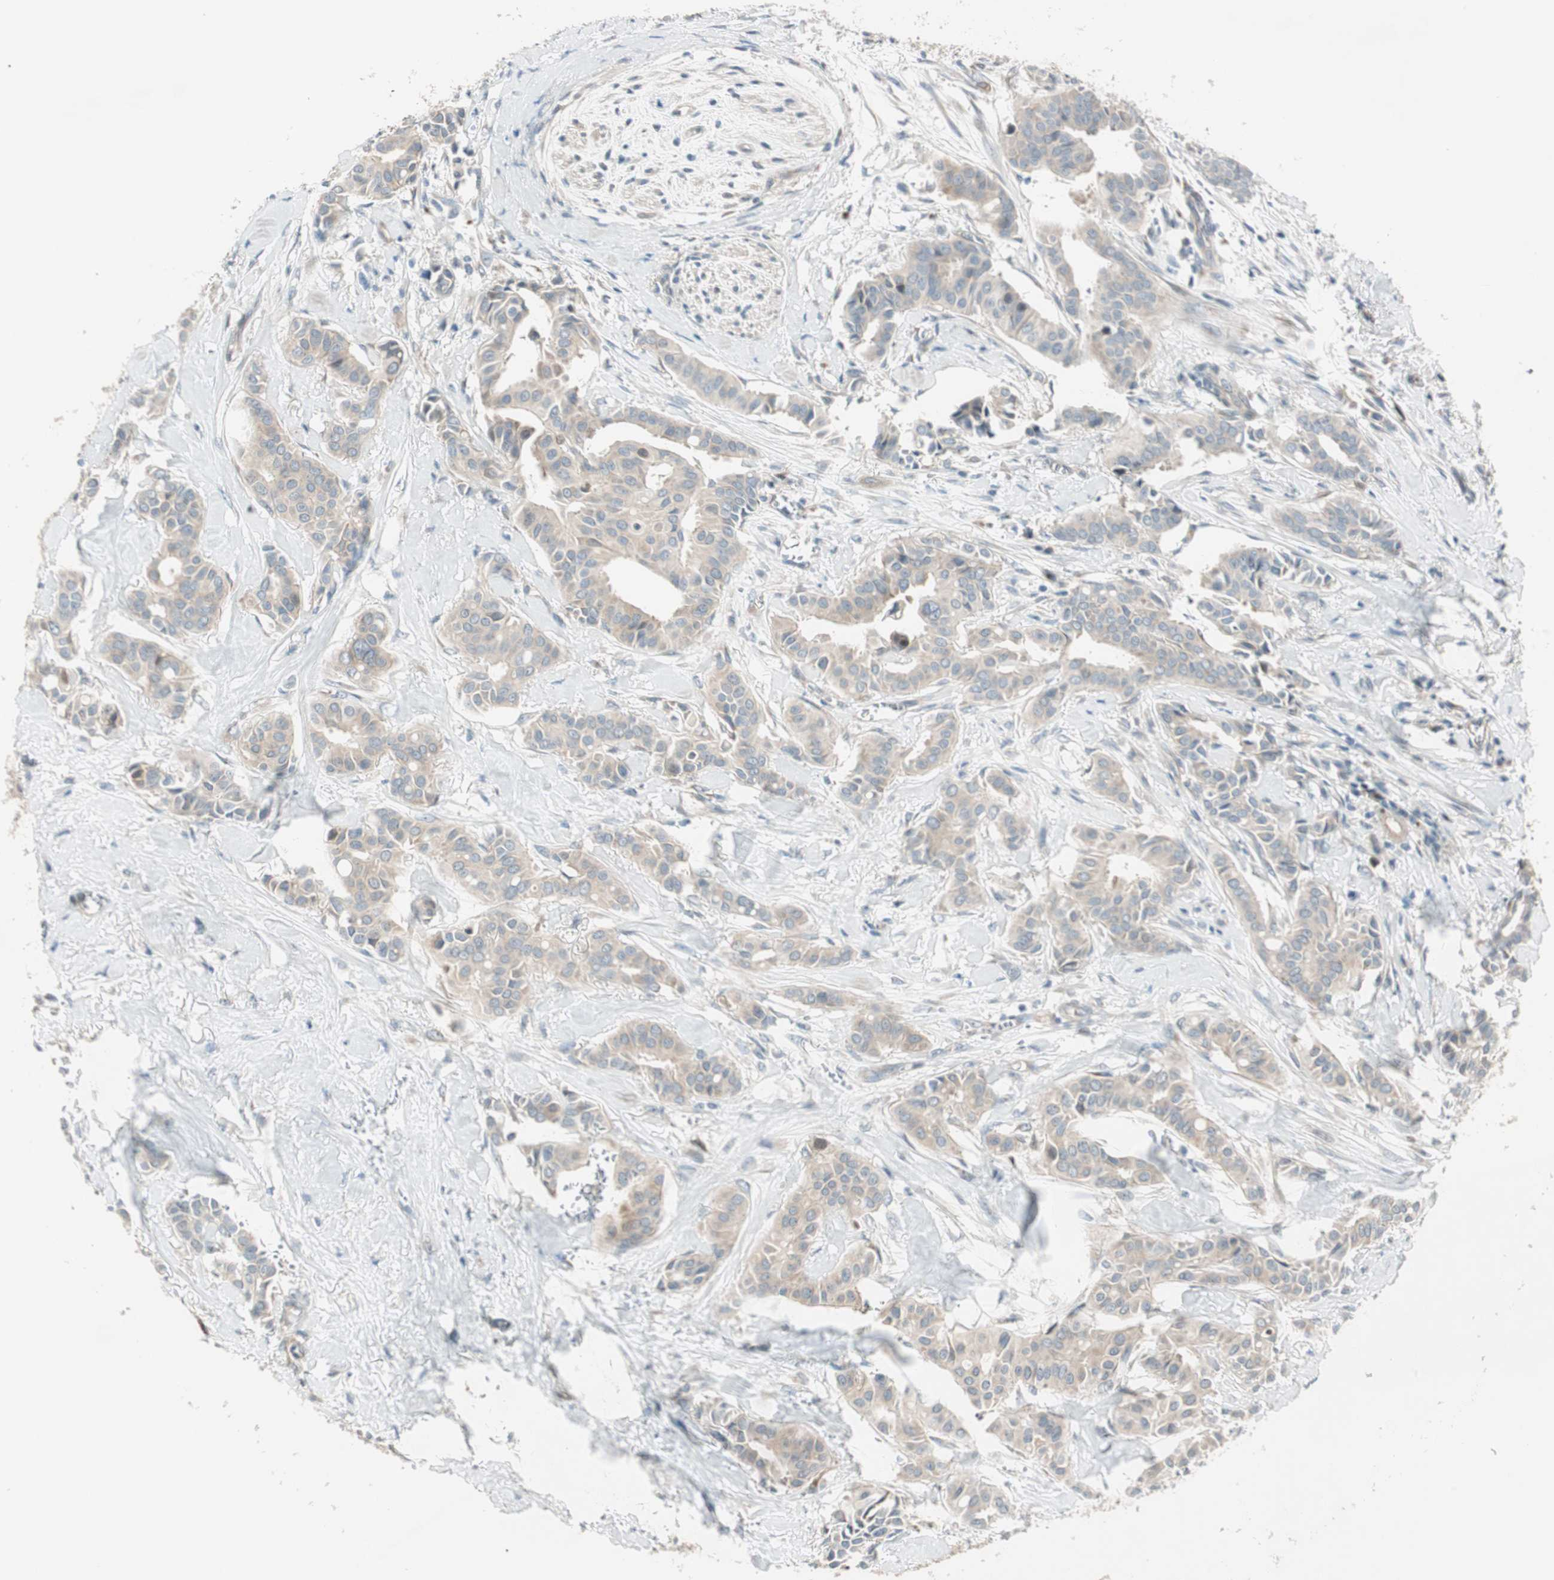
{"staining": {"intensity": "weak", "quantity": ">75%", "location": "cytoplasmic/membranous"}, "tissue": "head and neck cancer", "cell_type": "Tumor cells", "image_type": "cancer", "snomed": [{"axis": "morphology", "description": "Adenocarcinoma, NOS"}, {"axis": "topography", "description": "Salivary gland"}, {"axis": "topography", "description": "Head-Neck"}], "caption": "Immunohistochemistry (IHC) staining of head and neck cancer (adenocarcinoma), which shows low levels of weak cytoplasmic/membranous expression in approximately >75% of tumor cells indicating weak cytoplasmic/membranous protein positivity. The staining was performed using DAB (brown) for protein detection and nuclei were counterstained in hematoxylin (blue).", "gene": "CGRRF1", "patient": {"sex": "female", "age": 59}}